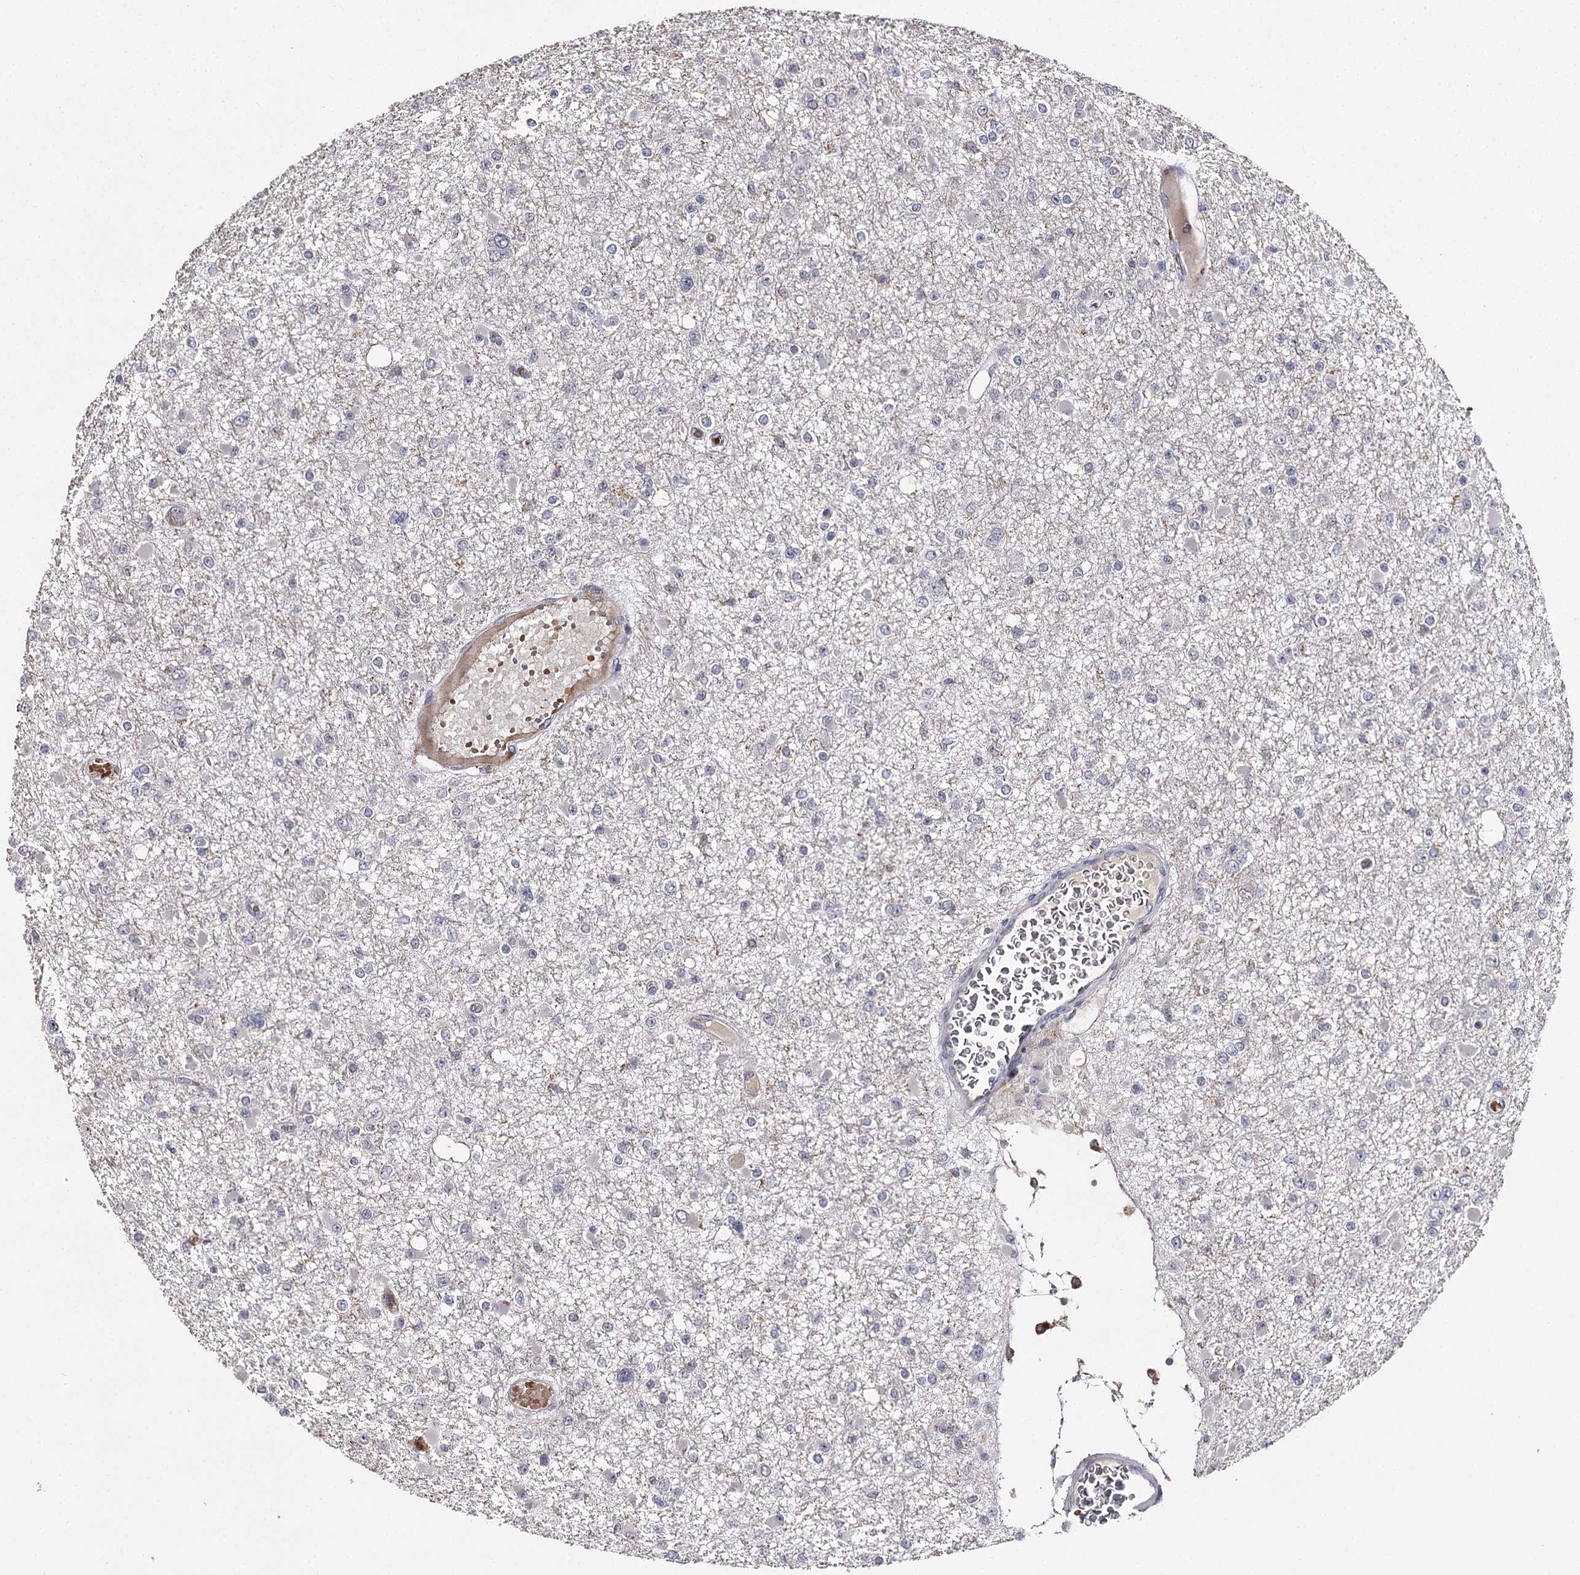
{"staining": {"intensity": "negative", "quantity": "none", "location": "none"}, "tissue": "glioma", "cell_type": "Tumor cells", "image_type": "cancer", "snomed": [{"axis": "morphology", "description": "Glioma, malignant, Low grade"}, {"axis": "topography", "description": "Brain"}], "caption": "IHC of human malignant glioma (low-grade) displays no staining in tumor cells. Nuclei are stained in blue.", "gene": "RASSF6", "patient": {"sex": "female", "age": 22}}